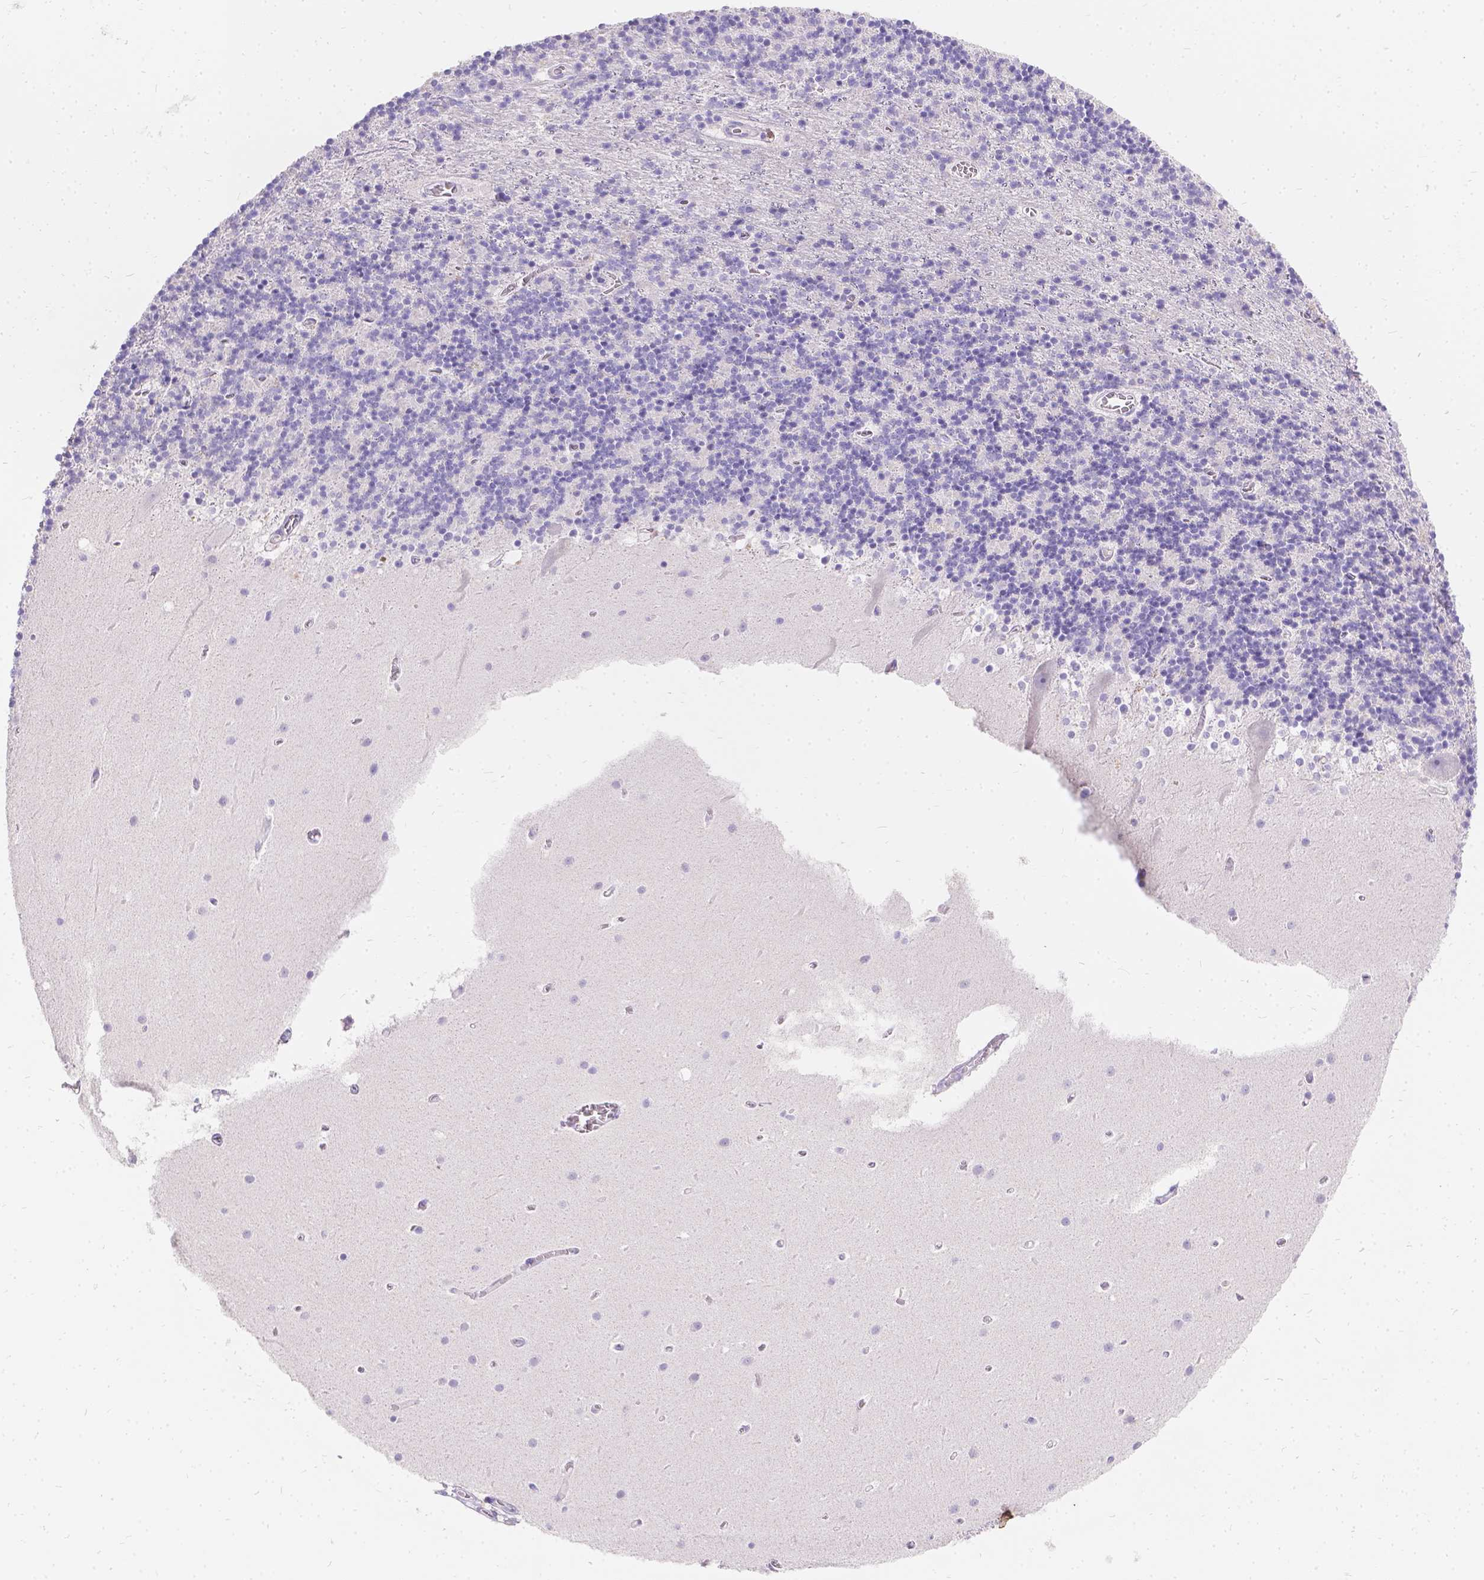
{"staining": {"intensity": "negative", "quantity": "none", "location": "none"}, "tissue": "cerebellum", "cell_type": "Cells in granular layer", "image_type": "normal", "snomed": [{"axis": "morphology", "description": "Normal tissue, NOS"}, {"axis": "topography", "description": "Cerebellum"}], "caption": "This is an IHC histopathology image of normal cerebellum. There is no positivity in cells in granular layer.", "gene": "GNRHR", "patient": {"sex": "male", "age": 70}}